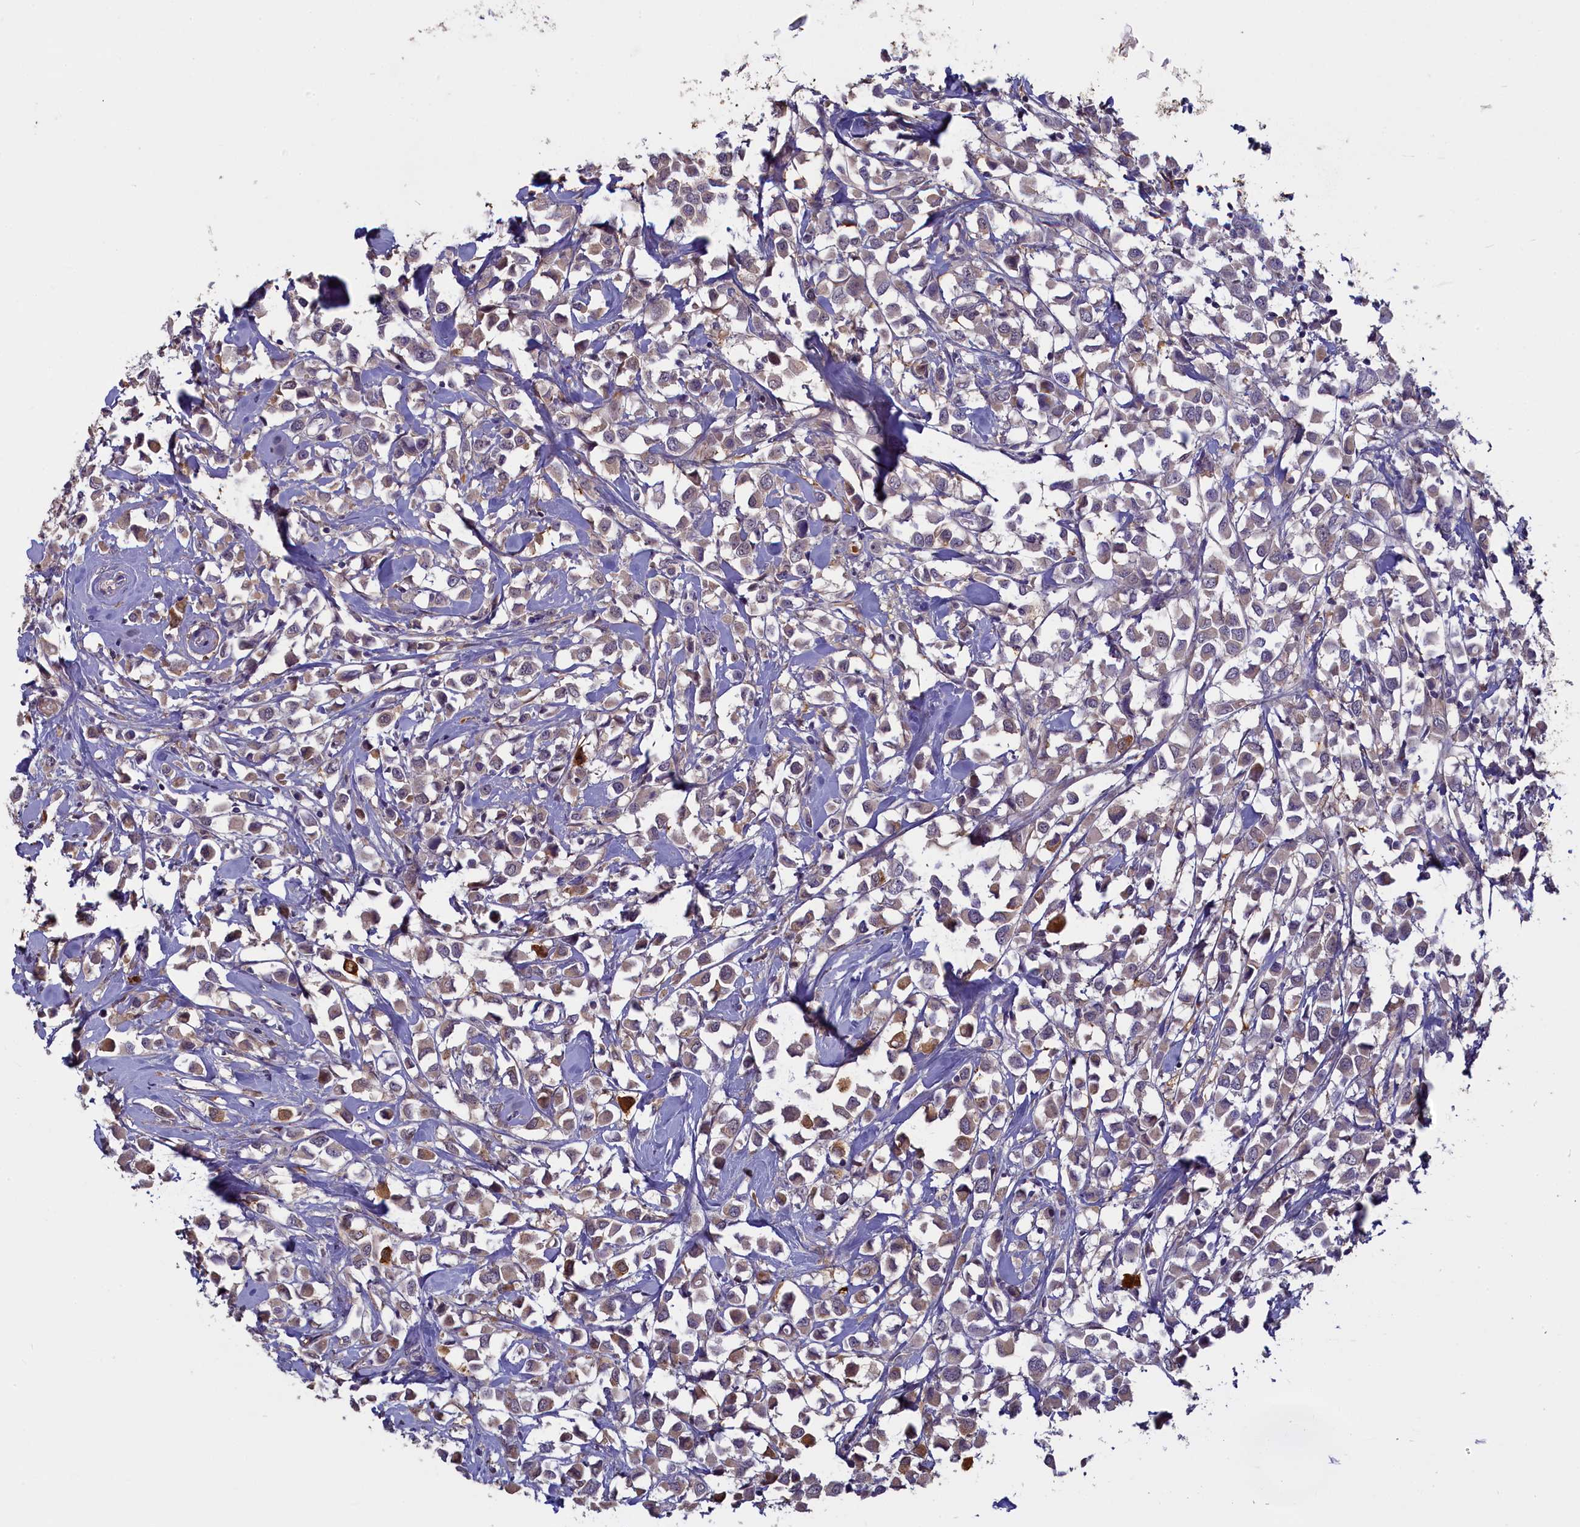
{"staining": {"intensity": "weak", "quantity": "<25%", "location": "cytoplasmic/membranous"}, "tissue": "breast cancer", "cell_type": "Tumor cells", "image_type": "cancer", "snomed": [{"axis": "morphology", "description": "Duct carcinoma"}, {"axis": "topography", "description": "Breast"}], "caption": "The immunohistochemistry (IHC) histopathology image has no significant staining in tumor cells of breast intraductal carcinoma tissue.", "gene": "UCHL3", "patient": {"sex": "female", "age": 61}}